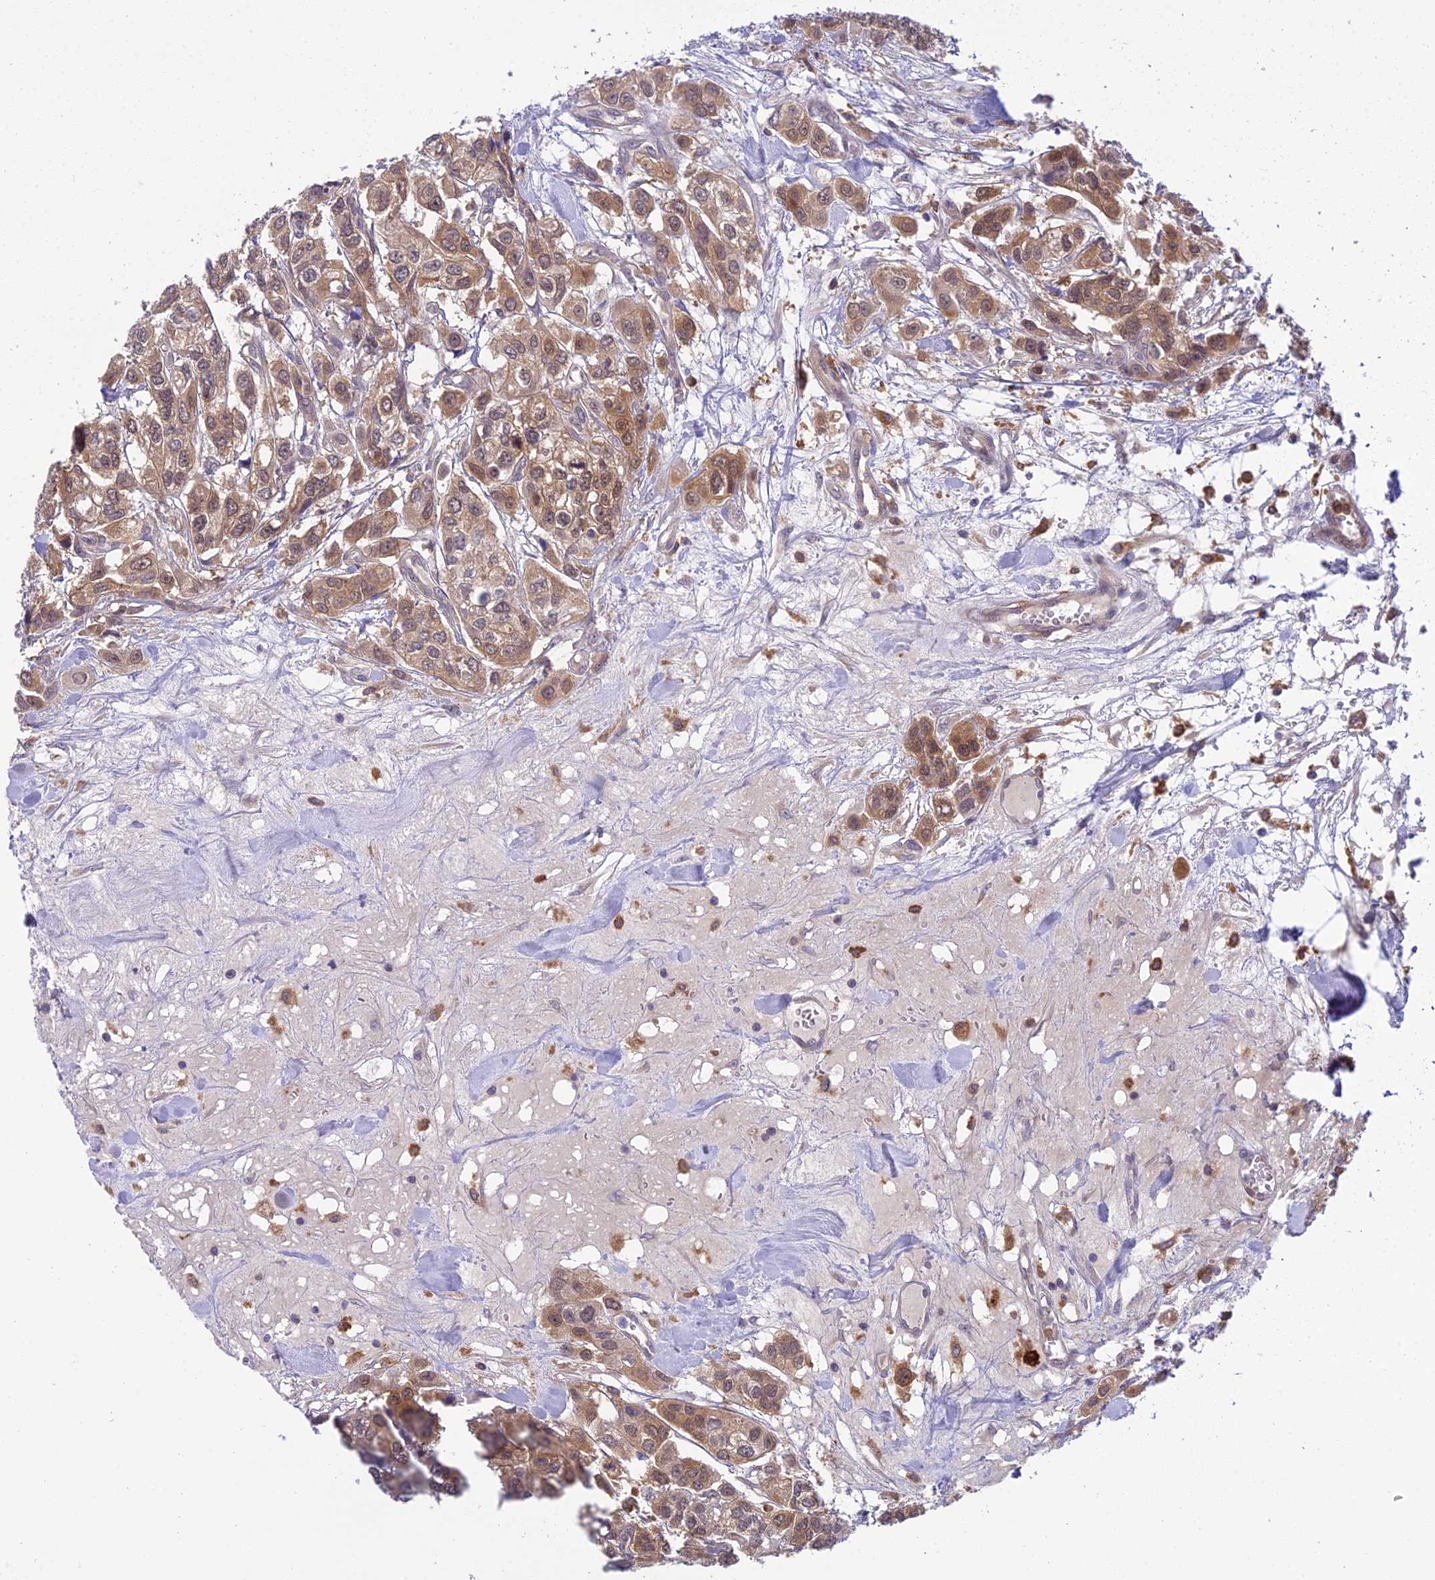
{"staining": {"intensity": "moderate", "quantity": ">75%", "location": "cytoplasmic/membranous"}, "tissue": "urothelial cancer", "cell_type": "Tumor cells", "image_type": "cancer", "snomed": [{"axis": "morphology", "description": "Urothelial carcinoma, High grade"}, {"axis": "topography", "description": "Urinary bladder"}], "caption": "Immunohistochemical staining of human urothelial cancer shows medium levels of moderate cytoplasmic/membranous staining in about >75% of tumor cells. Nuclei are stained in blue.", "gene": "UBE2G1", "patient": {"sex": "male", "age": 67}}